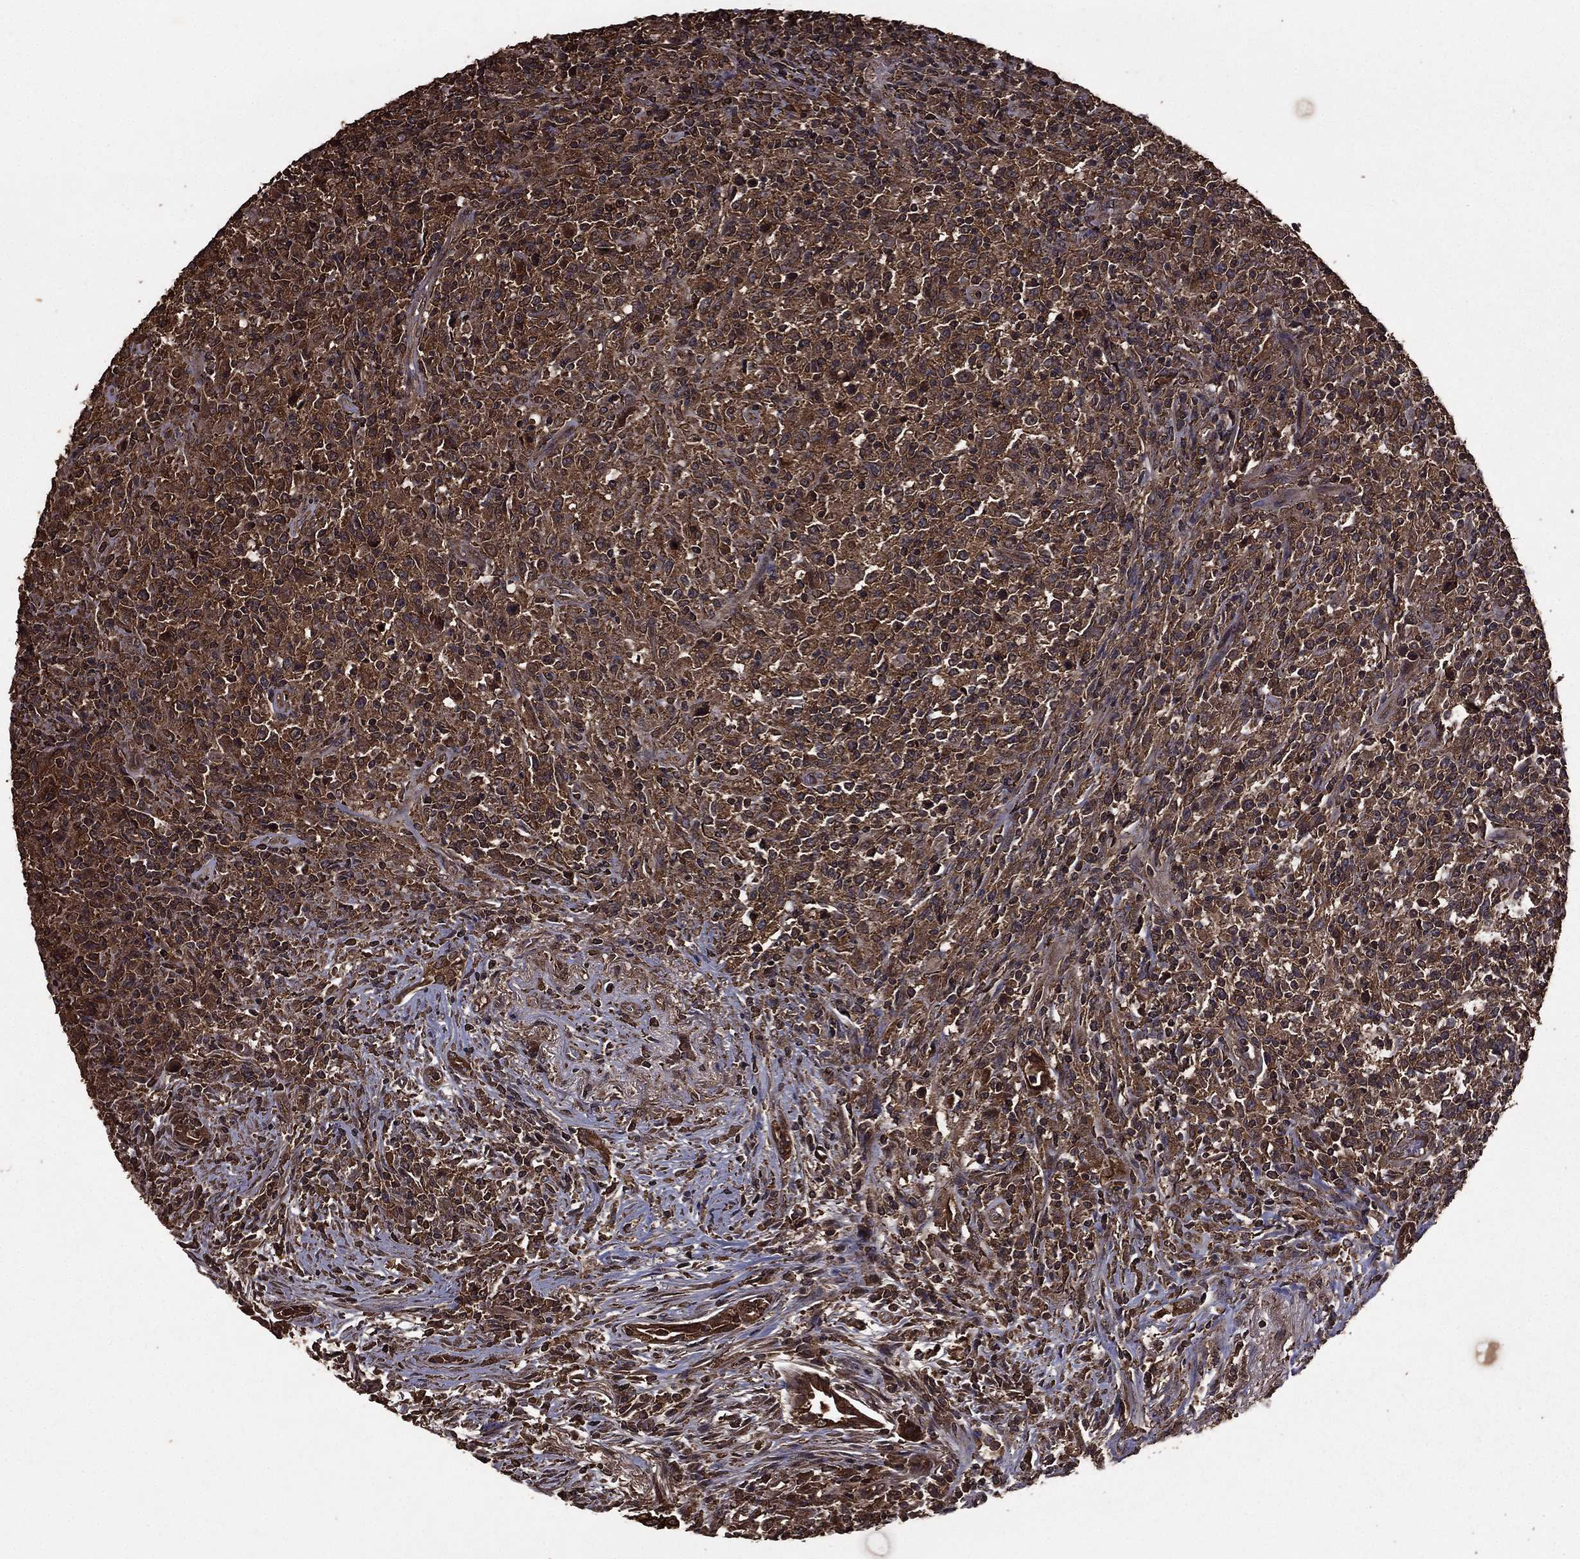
{"staining": {"intensity": "moderate", "quantity": "25%-75%", "location": "cytoplasmic/membranous"}, "tissue": "lymphoma", "cell_type": "Tumor cells", "image_type": "cancer", "snomed": [{"axis": "morphology", "description": "Malignant lymphoma, non-Hodgkin's type, High grade"}, {"axis": "topography", "description": "Lung"}], "caption": "Immunohistochemistry (IHC) micrograph of neoplastic tissue: lymphoma stained using immunohistochemistry reveals medium levels of moderate protein expression localized specifically in the cytoplasmic/membranous of tumor cells, appearing as a cytoplasmic/membranous brown color.", "gene": "BIRC6", "patient": {"sex": "male", "age": 79}}